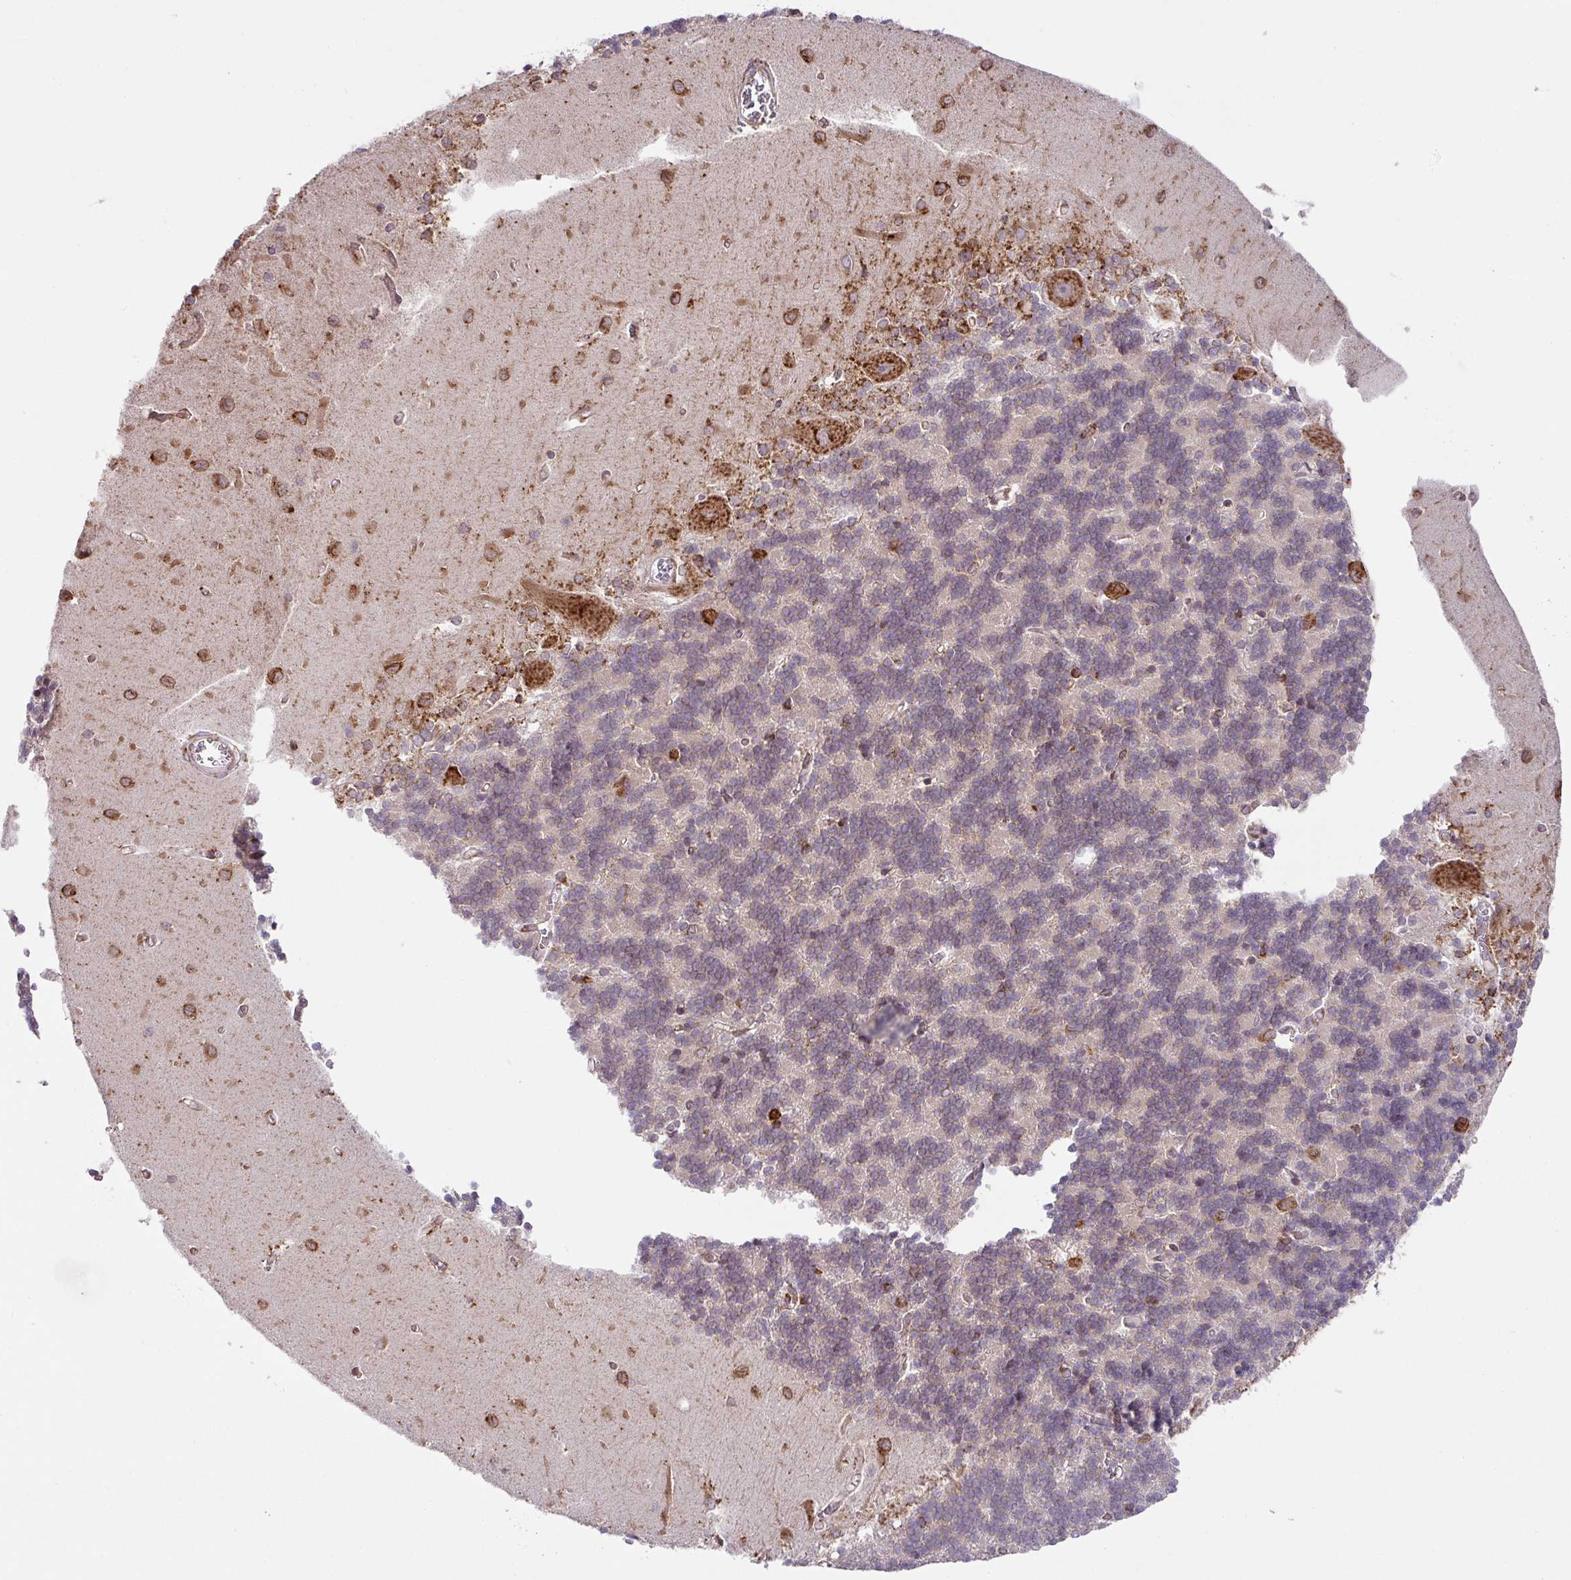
{"staining": {"intensity": "weak", "quantity": "25%-75%", "location": "cytoplasmic/membranous"}, "tissue": "cerebellum", "cell_type": "Cells in granular layer", "image_type": "normal", "snomed": [{"axis": "morphology", "description": "Normal tissue, NOS"}, {"axis": "topography", "description": "Cerebellum"}], "caption": "A photomicrograph of cerebellum stained for a protein demonstrates weak cytoplasmic/membranous brown staining in cells in granular layer. (Stains: DAB in brown, nuclei in blue, Microscopy: brightfield microscopy at high magnification).", "gene": "SLC39A7", "patient": {"sex": "male", "age": 37}}